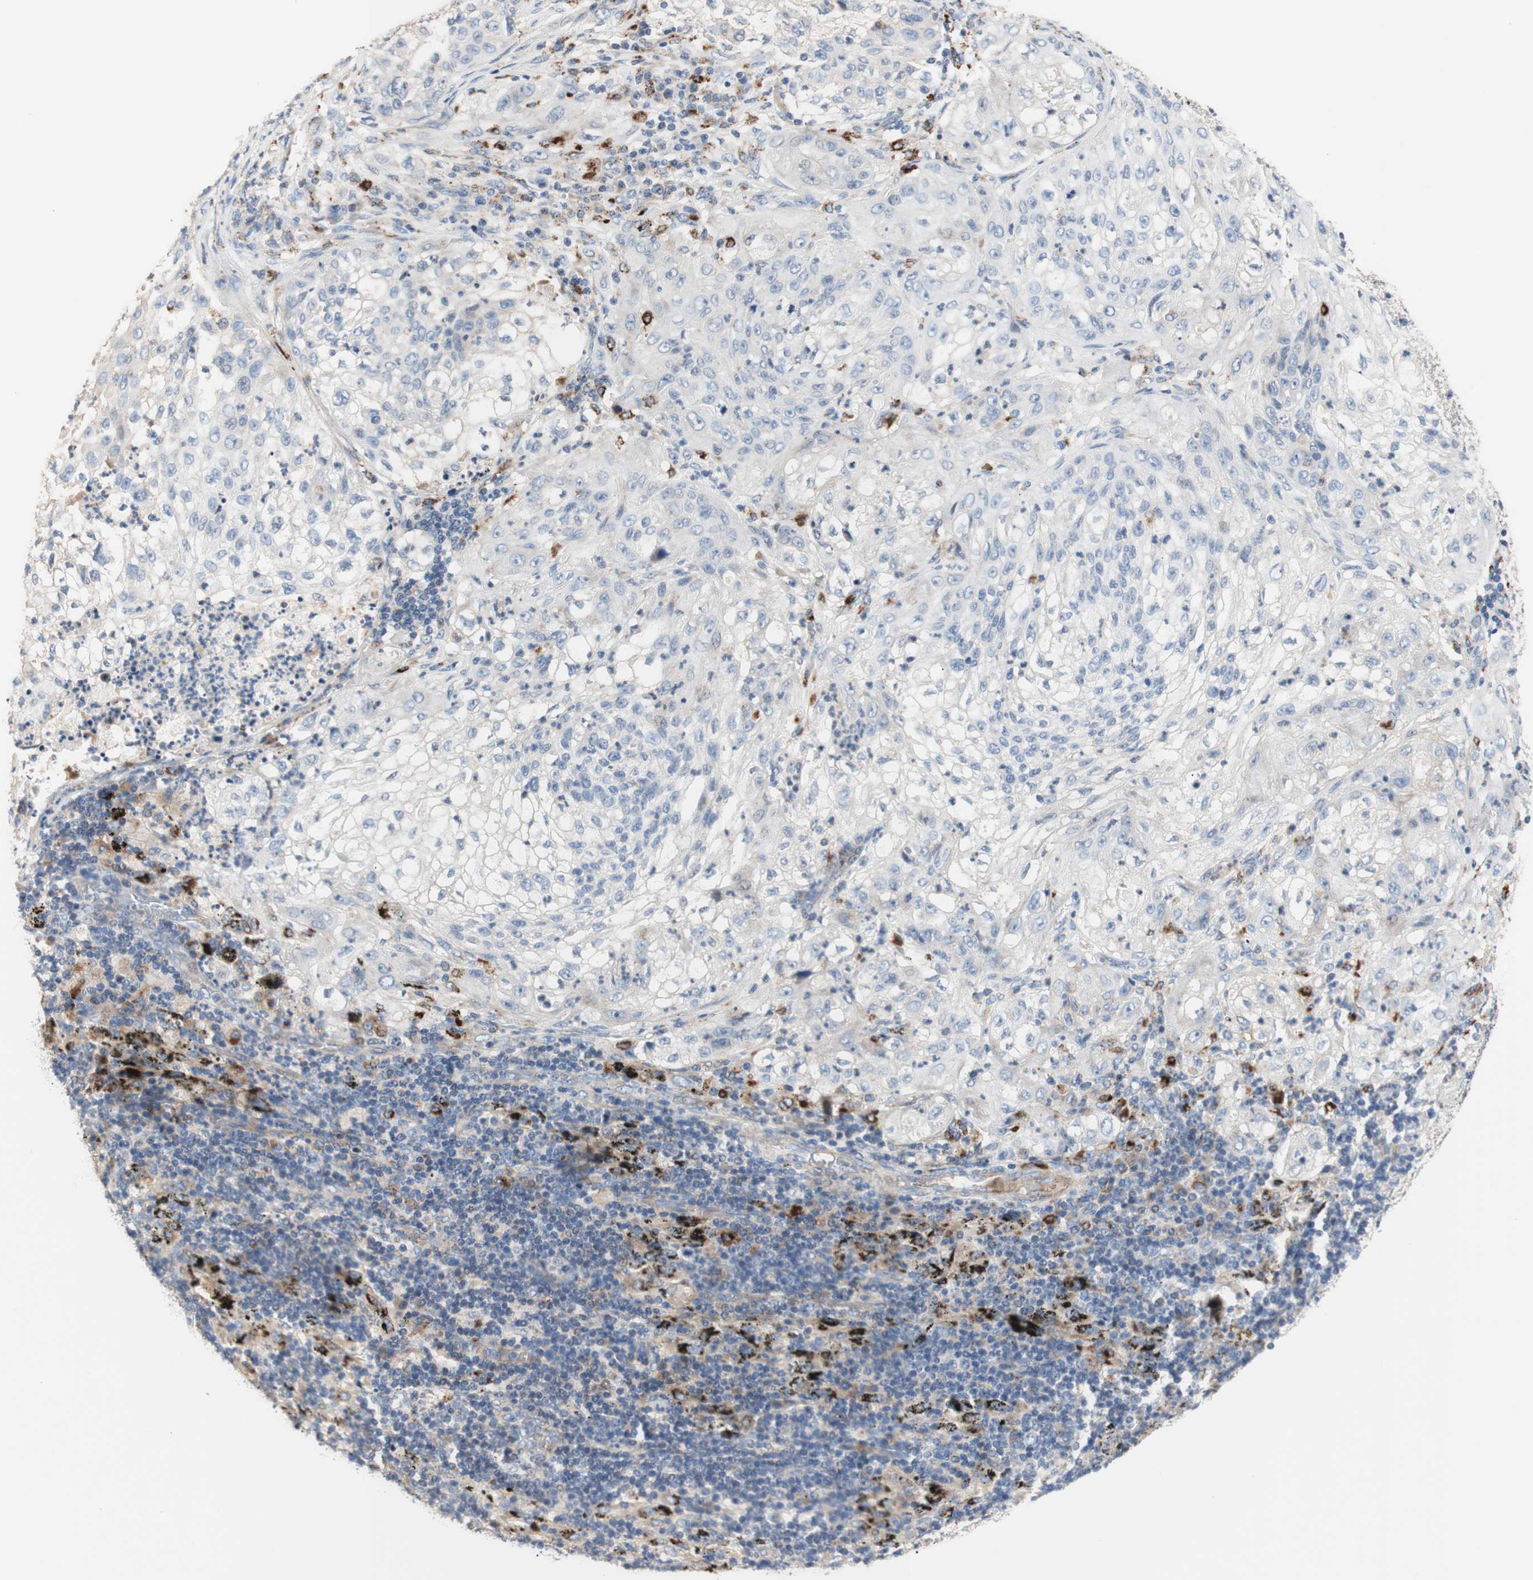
{"staining": {"intensity": "negative", "quantity": "none", "location": "none"}, "tissue": "lung cancer", "cell_type": "Tumor cells", "image_type": "cancer", "snomed": [{"axis": "morphology", "description": "Inflammation, NOS"}, {"axis": "morphology", "description": "Squamous cell carcinoma, NOS"}, {"axis": "topography", "description": "Lymph node"}, {"axis": "topography", "description": "Soft tissue"}, {"axis": "topography", "description": "Lung"}], "caption": "An immunohistochemistry photomicrograph of lung cancer is shown. There is no staining in tumor cells of lung cancer.", "gene": "CDON", "patient": {"sex": "male", "age": 66}}